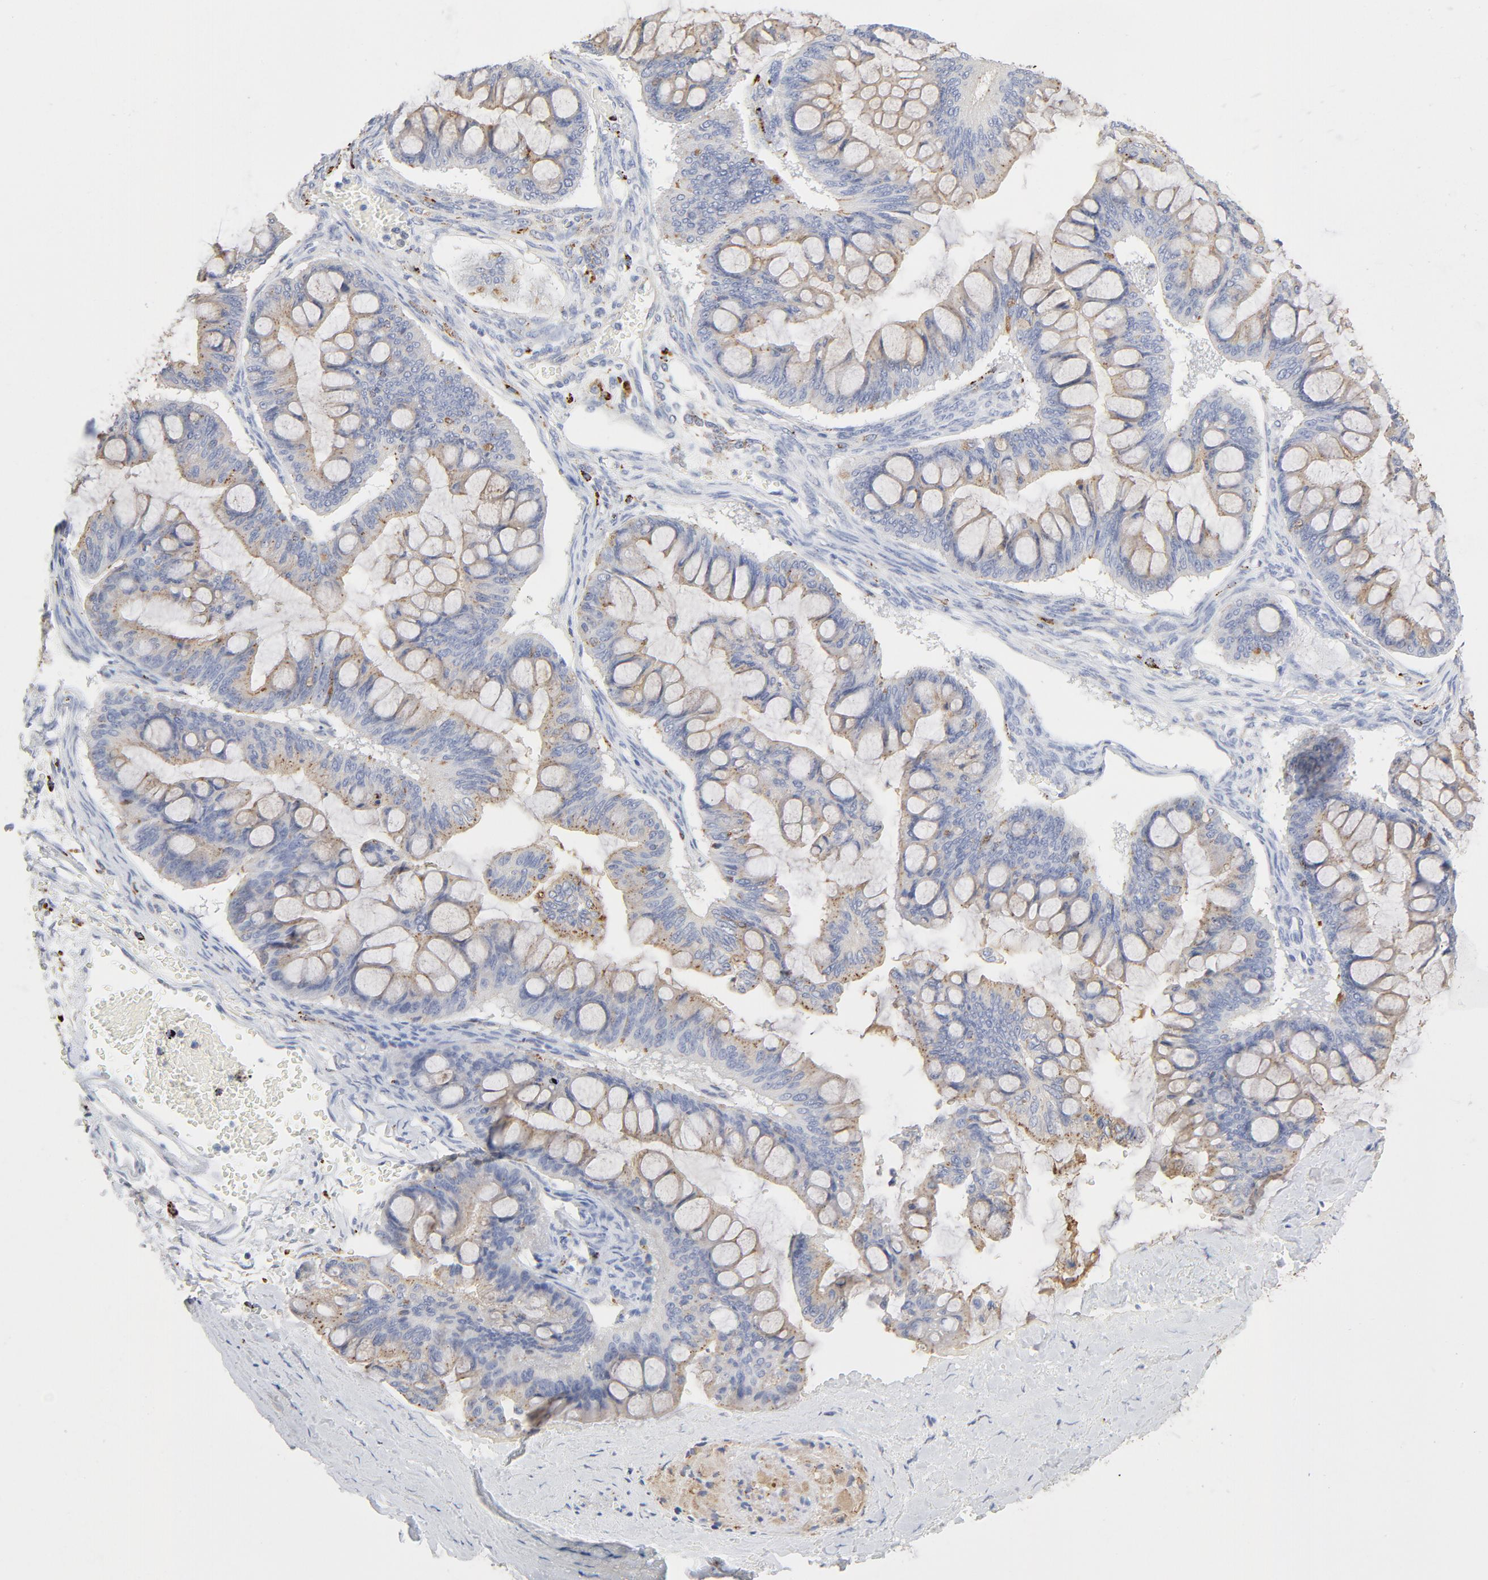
{"staining": {"intensity": "moderate", "quantity": "25%-75%", "location": "cytoplasmic/membranous"}, "tissue": "ovarian cancer", "cell_type": "Tumor cells", "image_type": "cancer", "snomed": [{"axis": "morphology", "description": "Cystadenocarcinoma, mucinous, NOS"}, {"axis": "topography", "description": "Ovary"}], "caption": "Immunohistochemical staining of mucinous cystadenocarcinoma (ovarian) exhibits medium levels of moderate cytoplasmic/membranous protein expression in approximately 25%-75% of tumor cells. Using DAB (brown) and hematoxylin (blue) stains, captured at high magnification using brightfield microscopy.", "gene": "MAGEB17", "patient": {"sex": "female", "age": 73}}